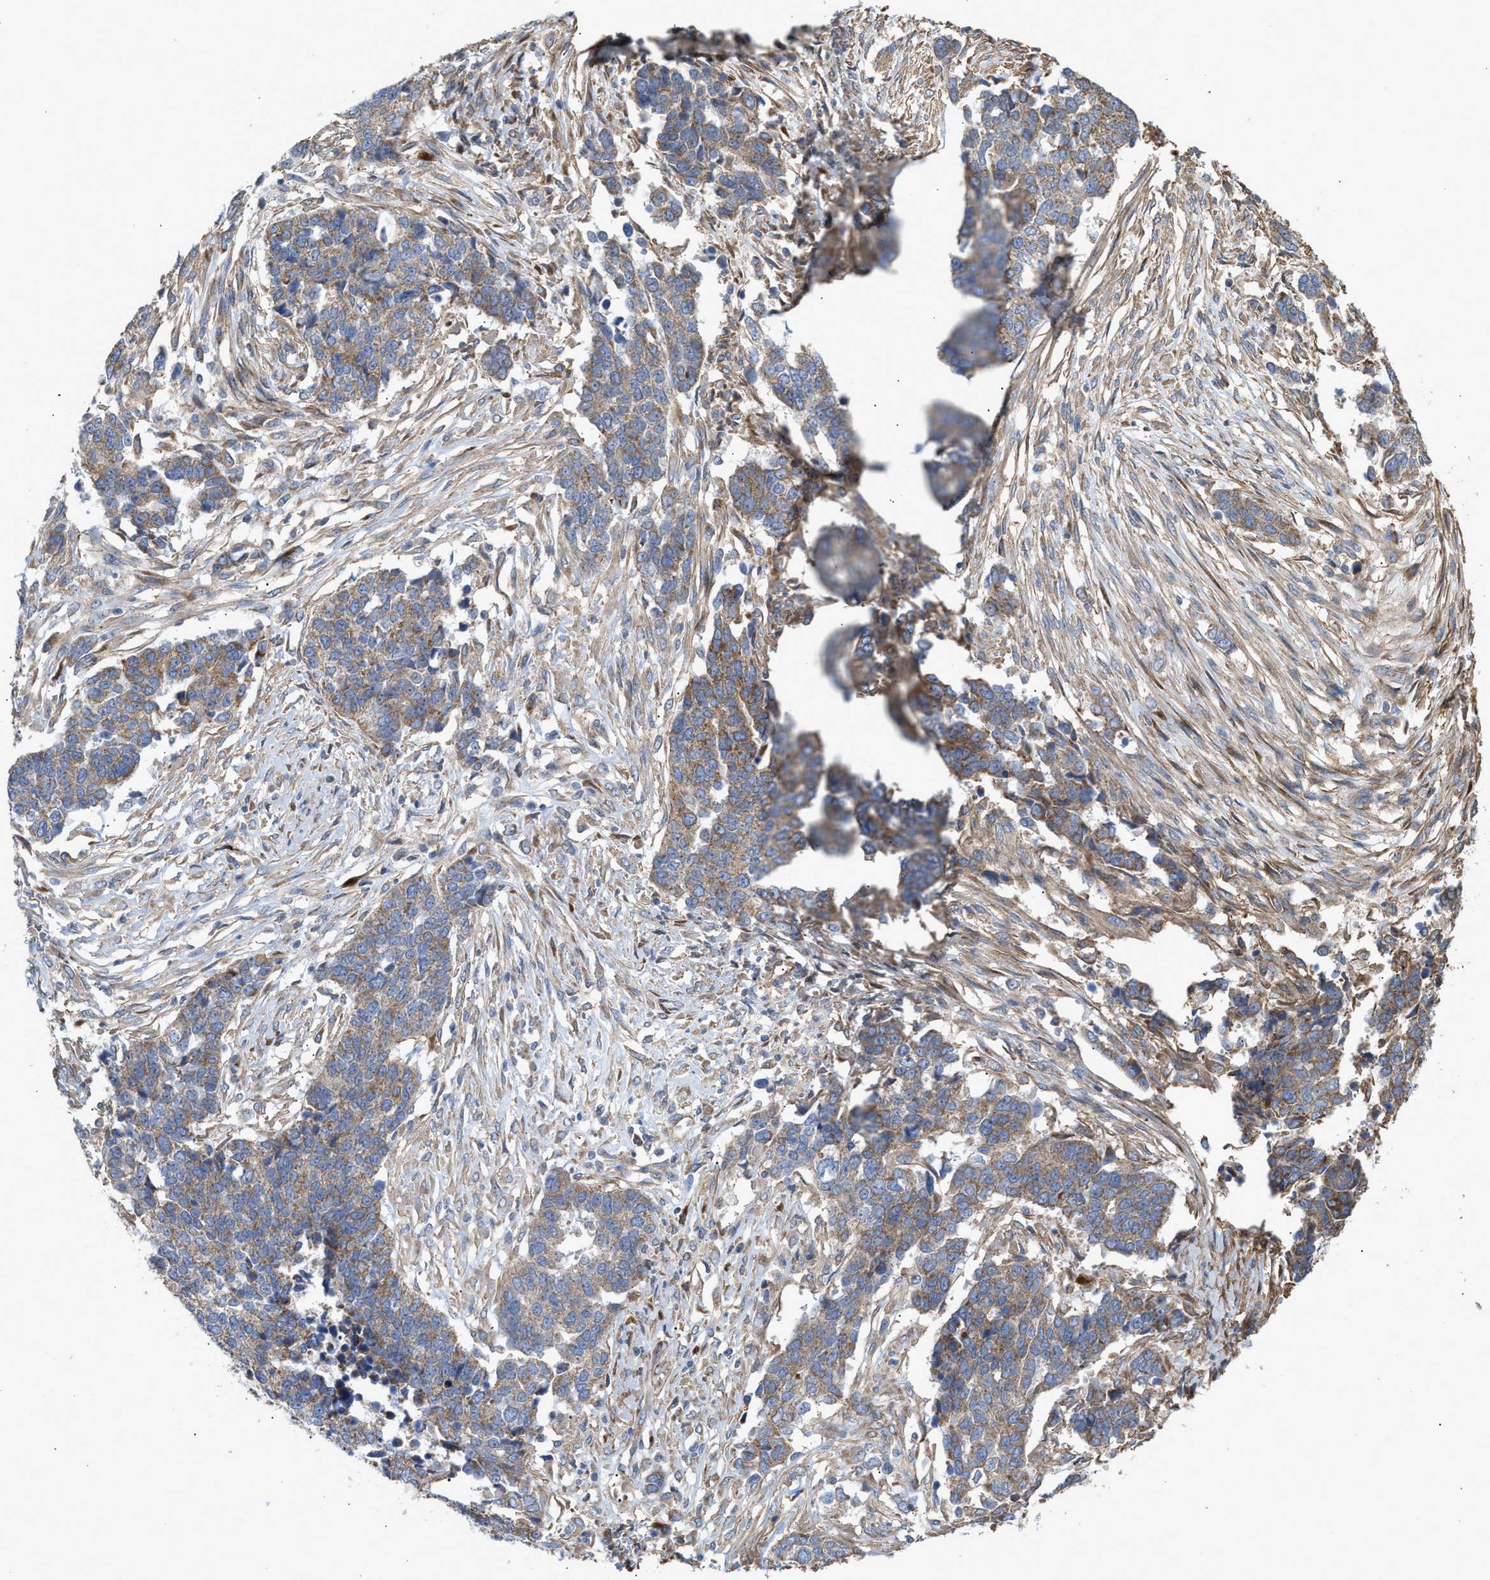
{"staining": {"intensity": "weak", "quantity": ">75%", "location": "cytoplasmic/membranous"}, "tissue": "ovarian cancer", "cell_type": "Tumor cells", "image_type": "cancer", "snomed": [{"axis": "morphology", "description": "Cystadenocarcinoma, serous, NOS"}, {"axis": "topography", "description": "Ovary"}], "caption": "A high-resolution micrograph shows immunohistochemistry (IHC) staining of ovarian serous cystadenocarcinoma, which exhibits weak cytoplasmic/membranous expression in approximately >75% of tumor cells.", "gene": "OXSM", "patient": {"sex": "female", "age": 44}}